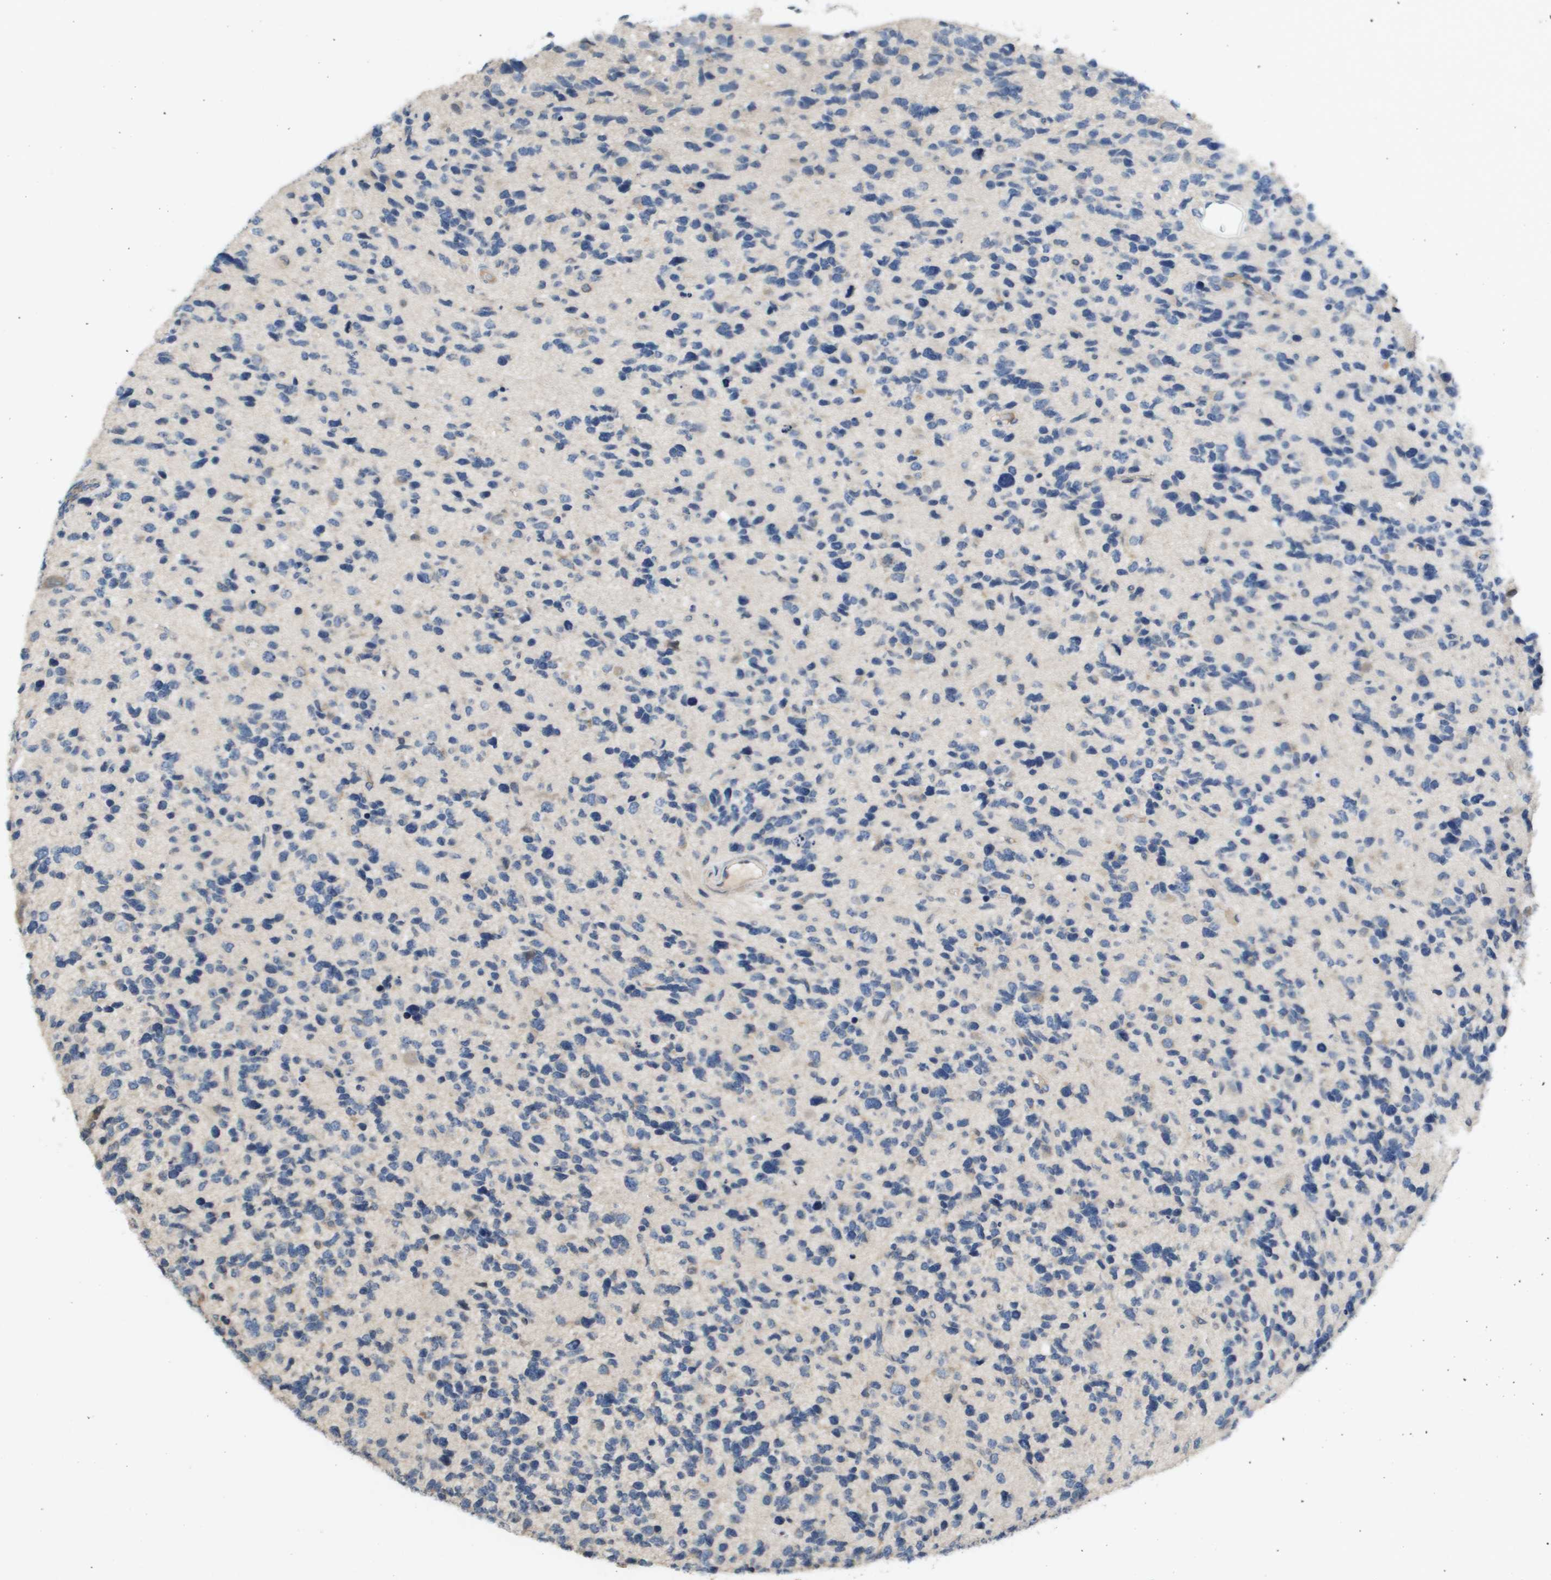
{"staining": {"intensity": "negative", "quantity": "none", "location": "none"}, "tissue": "glioma", "cell_type": "Tumor cells", "image_type": "cancer", "snomed": [{"axis": "morphology", "description": "Glioma, malignant, High grade"}, {"axis": "topography", "description": "Brain"}], "caption": "Glioma stained for a protein using immunohistochemistry (IHC) reveals no positivity tumor cells.", "gene": "CAPN11", "patient": {"sex": "female", "age": 58}}